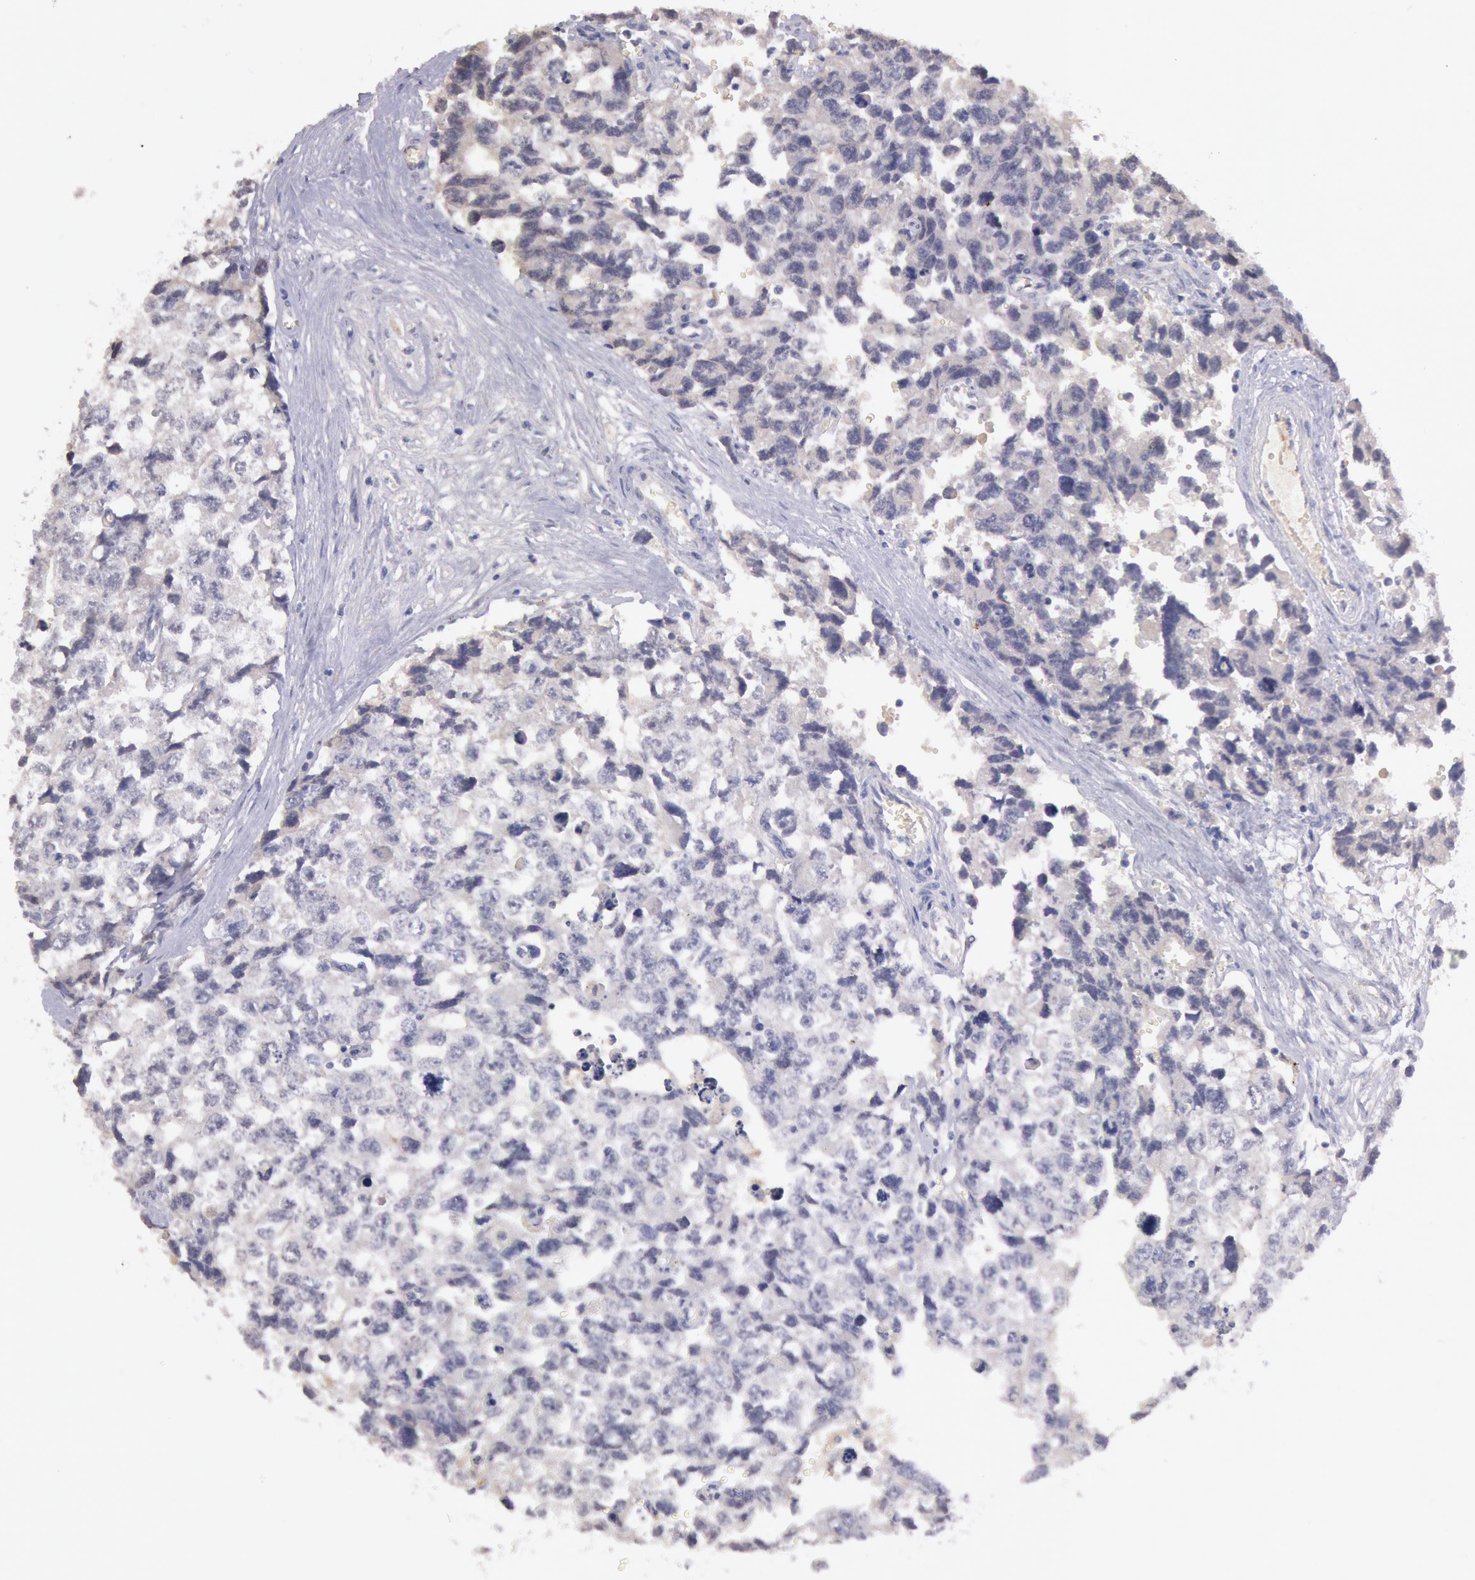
{"staining": {"intensity": "negative", "quantity": "none", "location": "none"}, "tissue": "testis cancer", "cell_type": "Tumor cells", "image_type": "cancer", "snomed": [{"axis": "morphology", "description": "Carcinoma, Embryonal, NOS"}, {"axis": "topography", "description": "Testis"}], "caption": "Tumor cells are negative for protein expression in human testis embryonal carcinoma.", "gene": "C1R", "patient": {"sex": "male", "age": 31}}